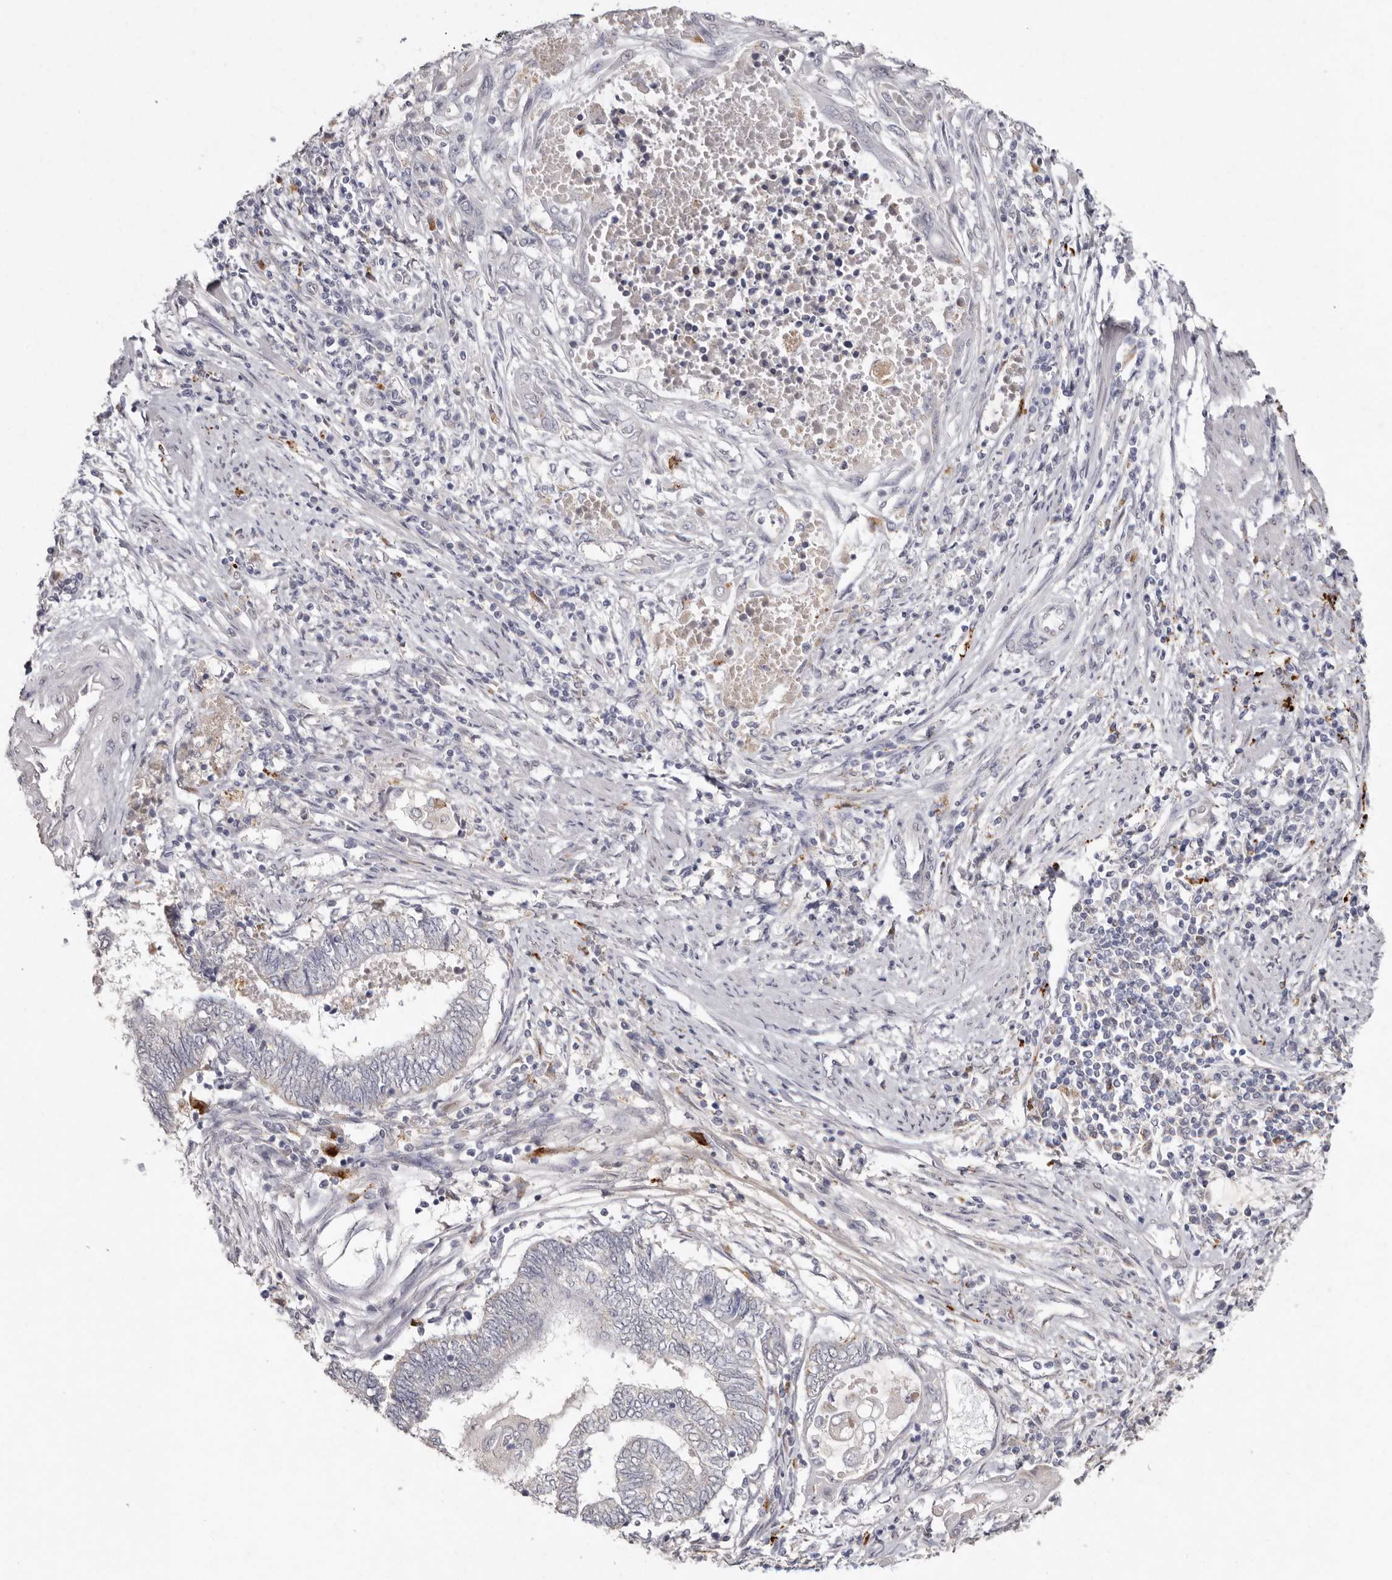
{"staining": {"intensity": "negative", "quantity": "none", "location": "none"}, "tissue": "endometrial cancer", "cell_type": "Tumor cells", "image_type": "cancer", "snomed": [{"axis": "morphology", "description": "Adenocarcinoma, NOS"}, {"axis": "topography", "description": "Uterus"}, {"axis": "topography", "description": "Endometrium"}], "caption": "Immunohistochemistry photomicrograph of neoplastic tissue: human endometrial adenocarcinoma stained with DAB (3,3'-diaminobenzidine) reveals no significant protein positivity in tumor cells.", "gene": "FAM185A", "patient": {"sex": "female", "age": 70}}